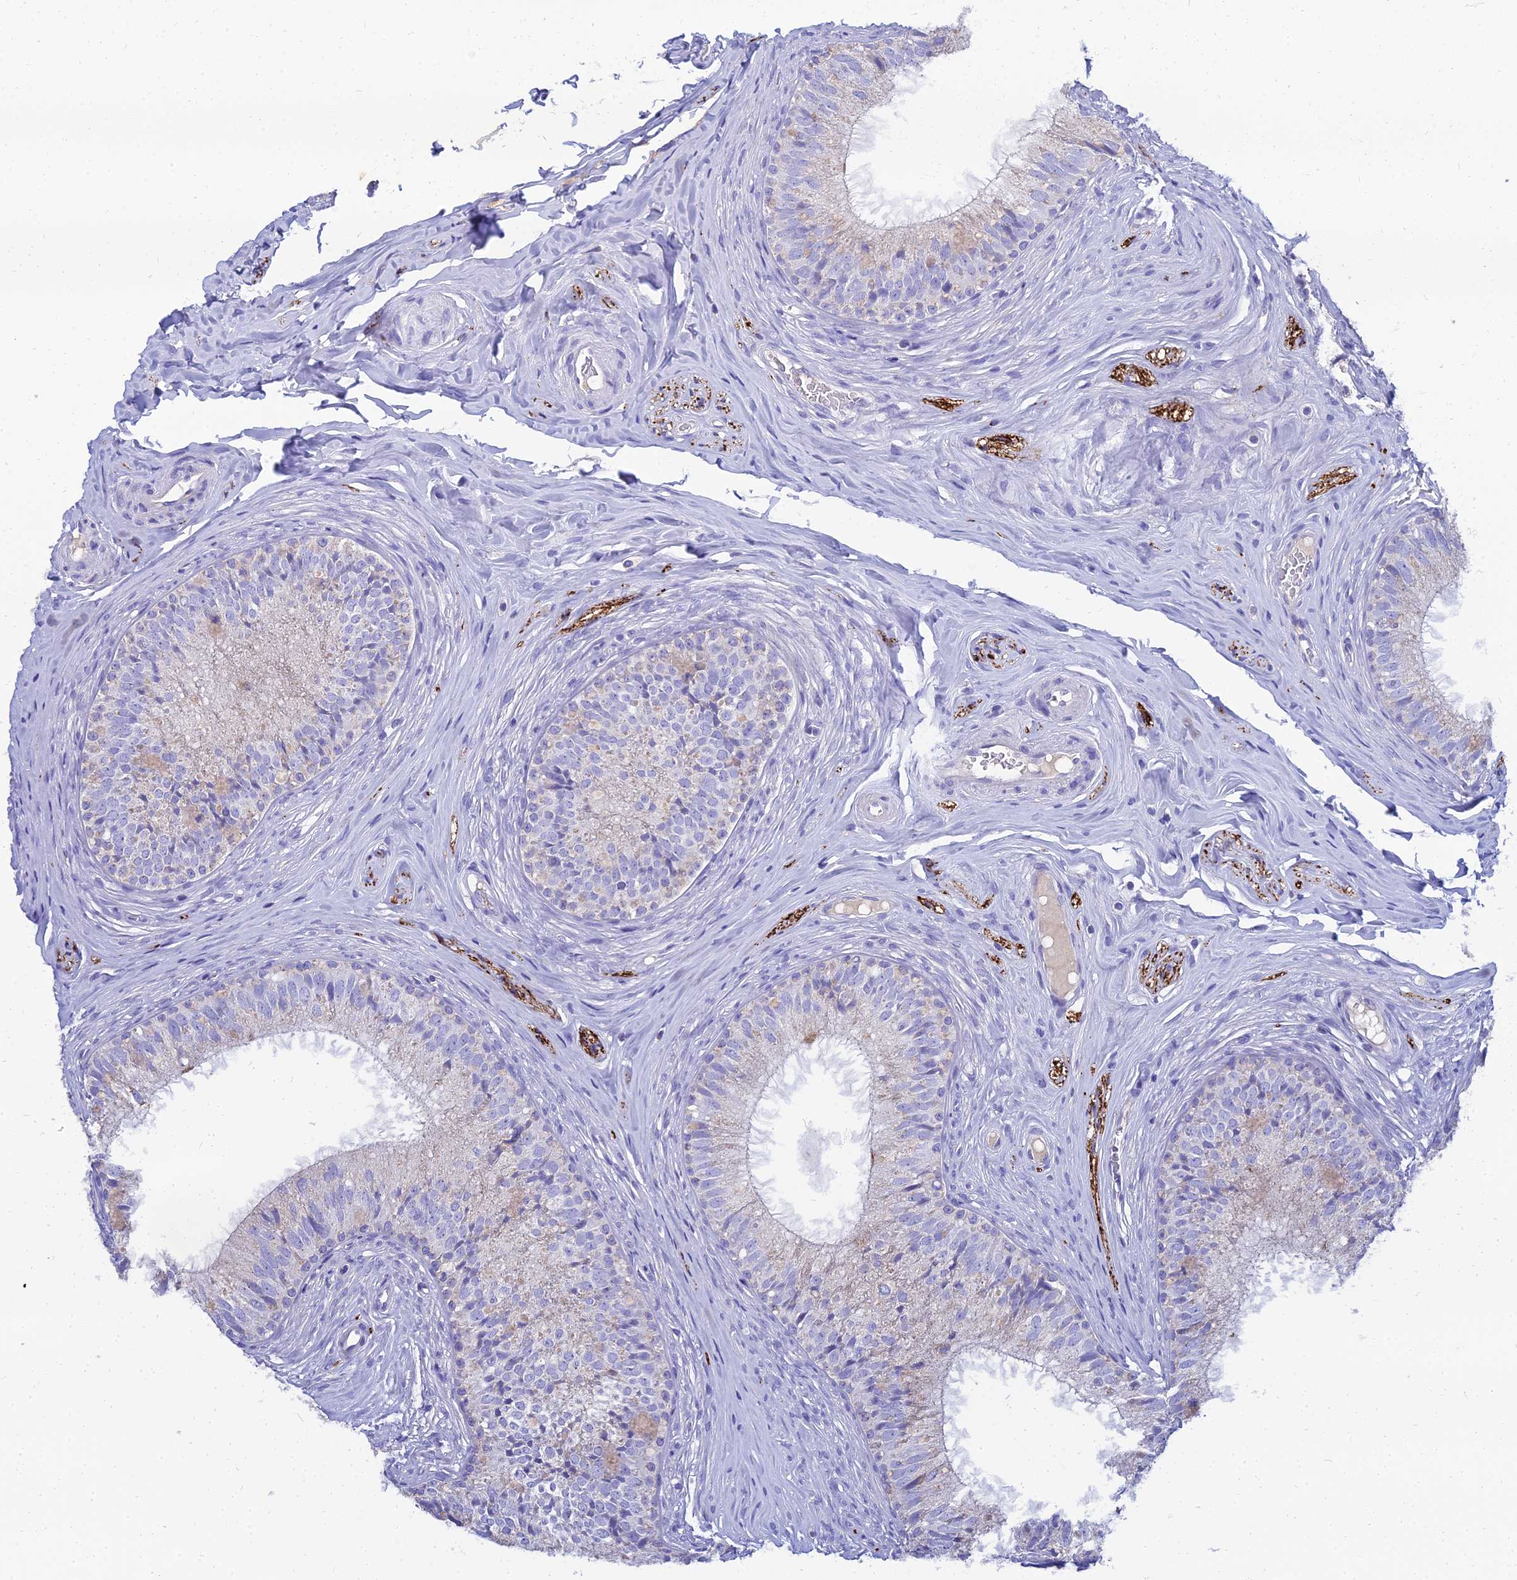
{"staining": {"intensity": "negative", "quantity": "none", "location": "none"}, "tissue": "epididymis", "cell_type": "Glandular cells", "image_type": "normal", "snomed": [{"axis": "morphology", "description": "Normal tissue, NOS"}, {"axis": "topography", "description": "Epididymis"}], "caption": "The photomicrograph demonstrates no staining of glandular cells in unremarkable epididymis. The staining was performed using DAB (3,3'-diaminobenzidine) to visualize the protein expression in brown, while the nuclei were stained in blue with hematoxylin (Magnification: 20x).", "gene": "NPY", "patient": {"sex": "male", "age": 34}}